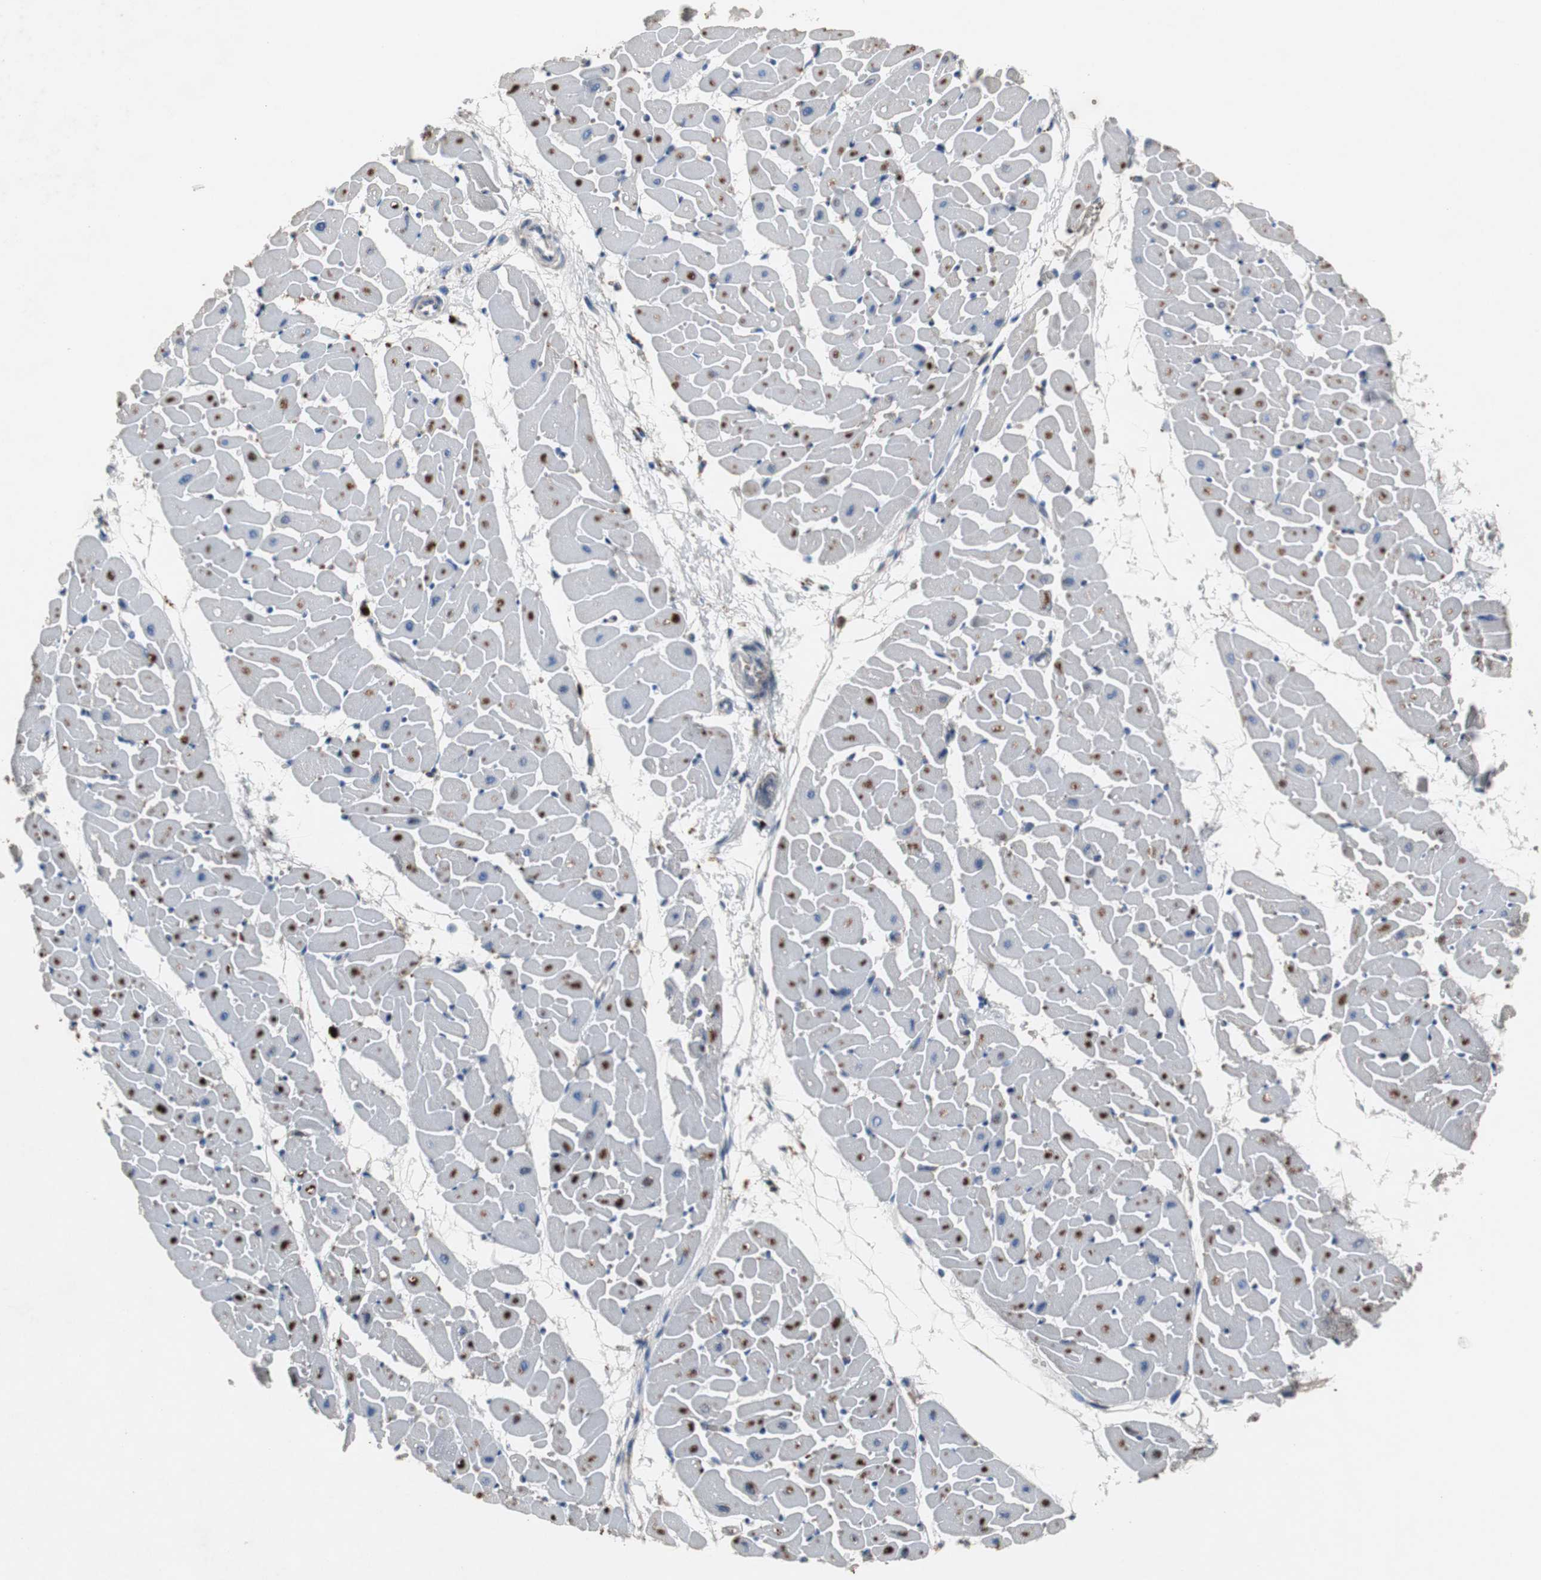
{"staining": {"intensity": "strong", "quantity": "25%-75%", "location": "nuclear"}, "tissue": "heart muscle", "cell_type": "Cardiomyocytes", "image_type": "normal", "snomed": [{"axis": "morphology", "description": "Normal tissue, NOS"}, {"axis": "topography", "description": "Heart"}], "caption": "This photomicrograph shows IHC staining of unremarkable human heart muscle, with high strong nuclear staining in approximately 25%-75% of cardiomyocytes.", "gene": "CALB2", "patient": {"sex": "female", "age": 19}}